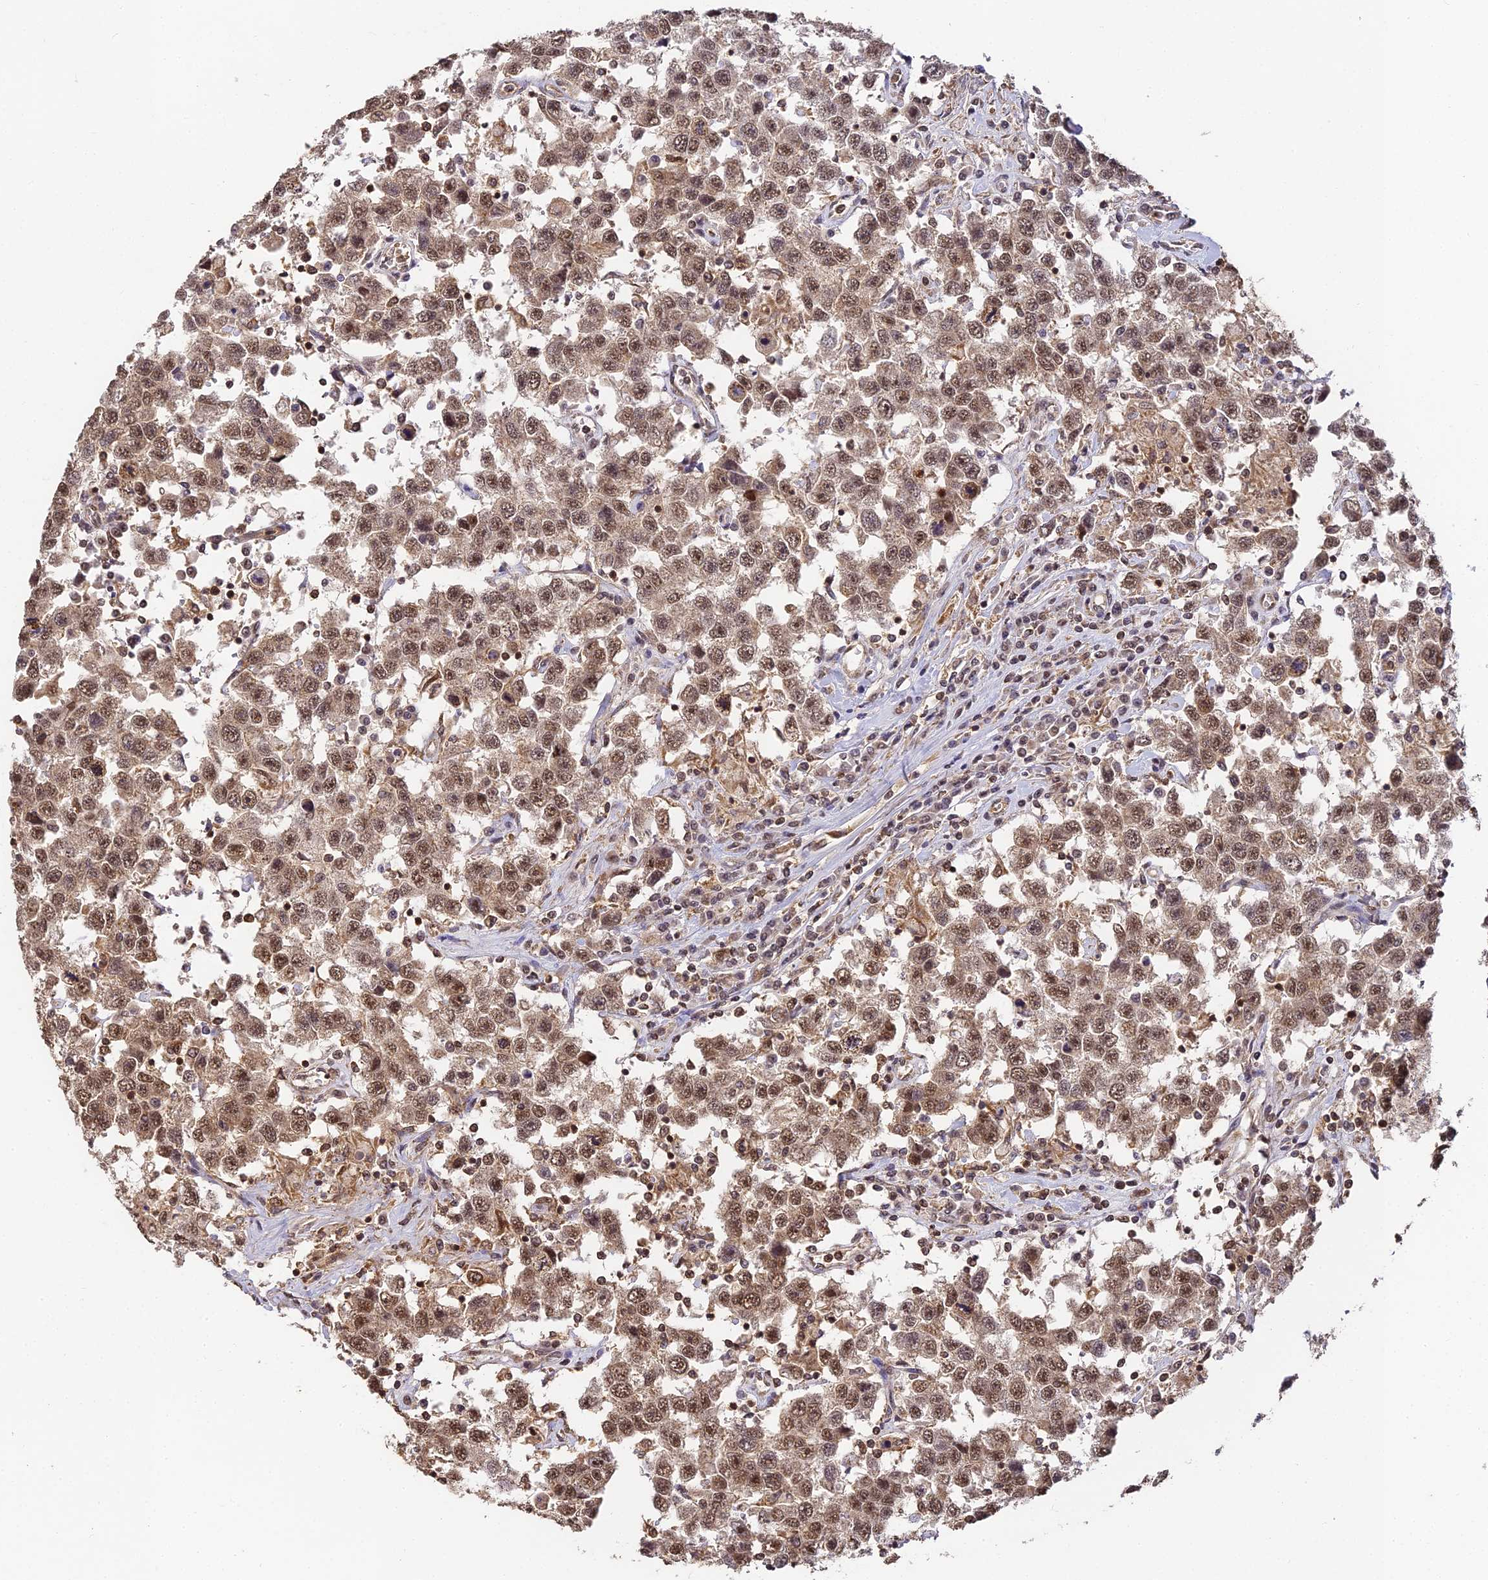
{"staining": {"intensity": "moderate", "quantity": ">75%", "location": "cytoplasmic/membranous,nuclear"}, "tissue": "testis cancer", "cell_type": "Tumor cells", "image_type": "cancer", "snomed": [{"axis": "morphology", "description": "Seminoma, NOS"}, {"axis": "topography", "description": "Testis"}], "caption": "Testis cancer (seminoma) stained with immunohistochemistry demonstrates moderate cytoplasmic/membranous and nuclear positivity in approximately >75% of tumor cells.", "gene": "ZNF443", "patient": {"sex": "male", "age": 41}}